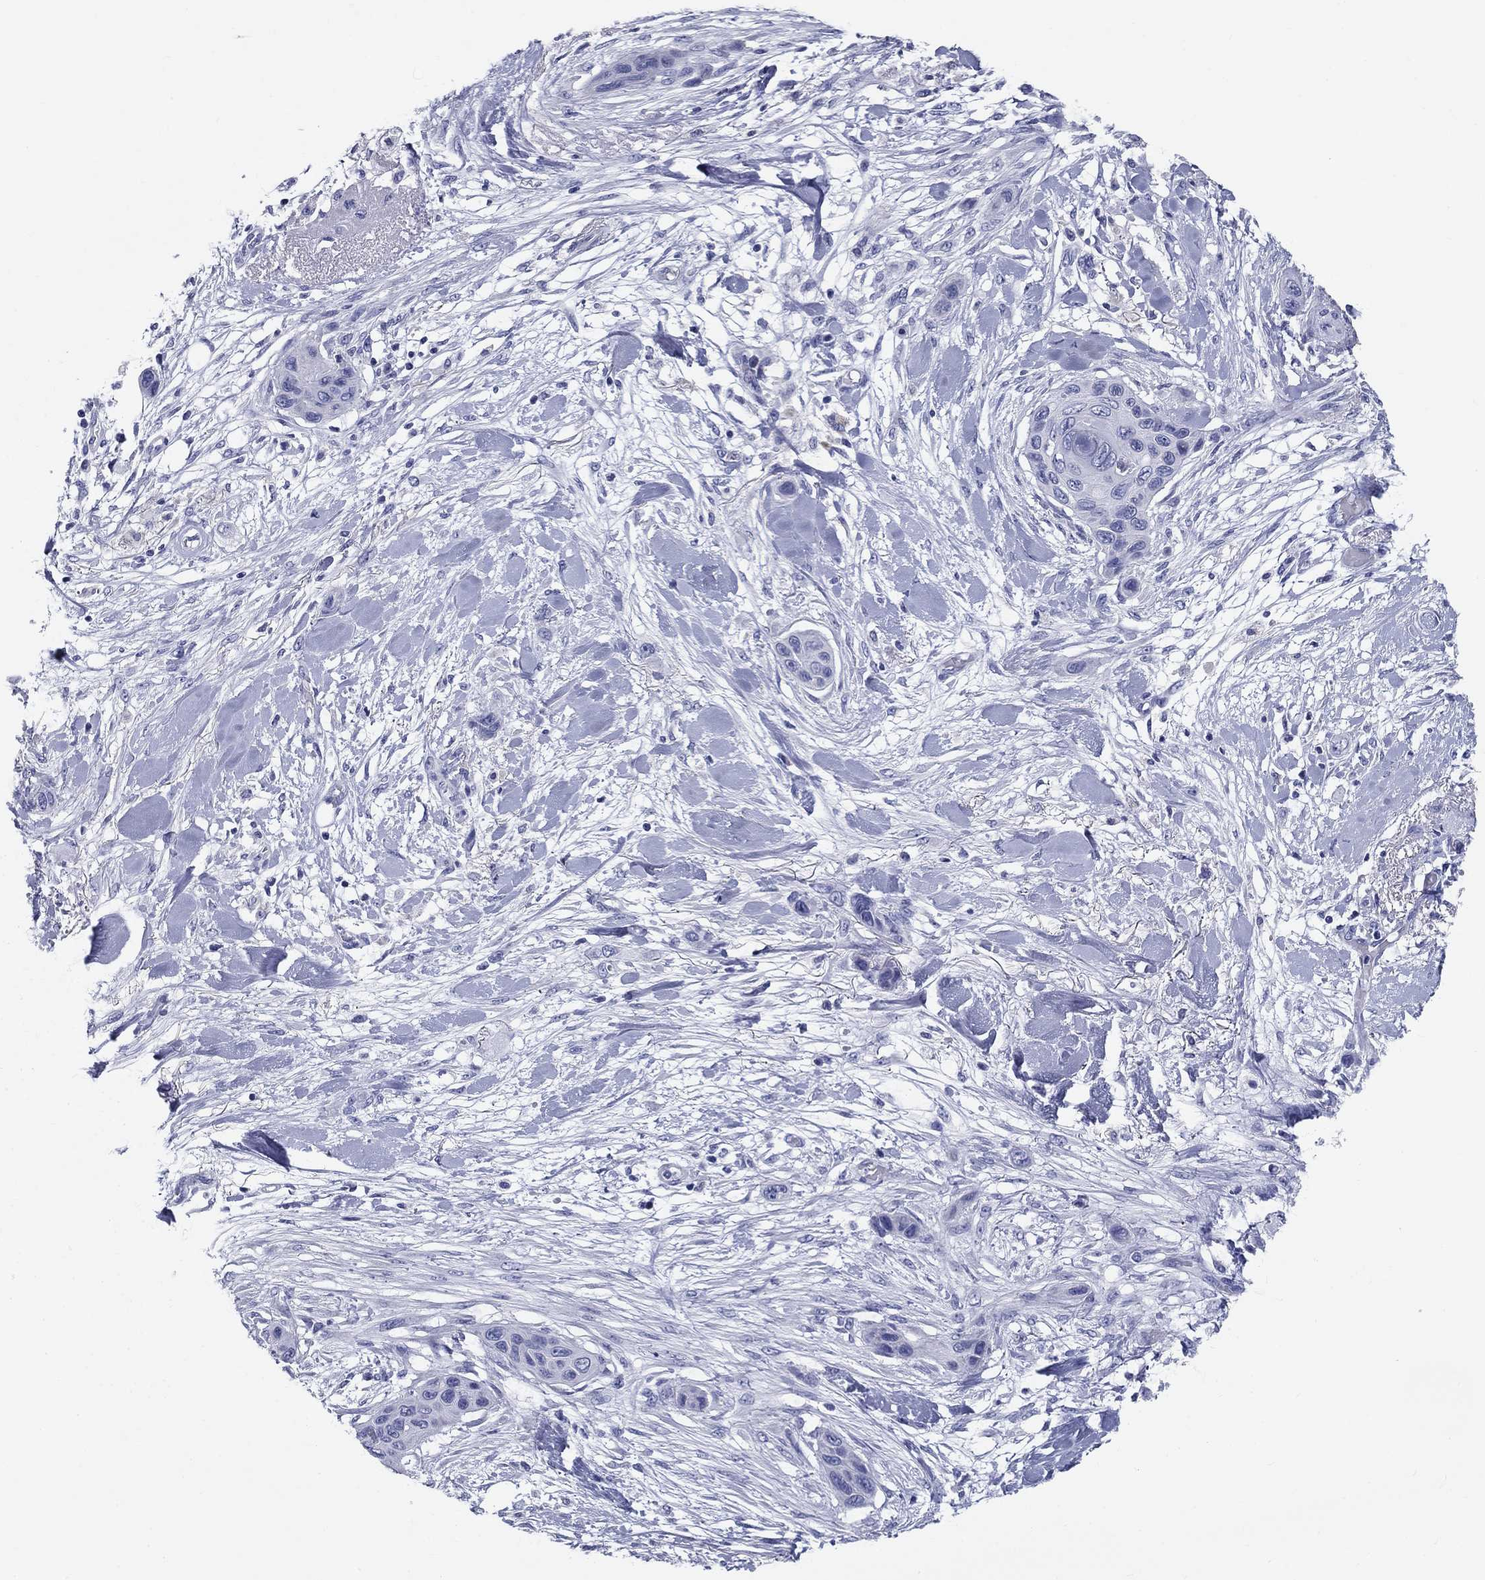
{"staining": {"intensity": "negative", "quantity": "none", "location": "none"}, "tissue": "skin cancer", "cell_type": "Tumor cells", "image_type": "cancer", "snomed": [{"axis": "morphology", "description": "Squamous cell carcinoma, NOS"}, {"axis": "topography", "description": "Skin"}], "caption": "Immunohistochemistry (IHC) photomicrograph of human skin cancer stained for a protein (brown), which demonstrates no expression in tumor cells.", "gene": "UPB1", "patient": {"sex": "male", "age": 79}}